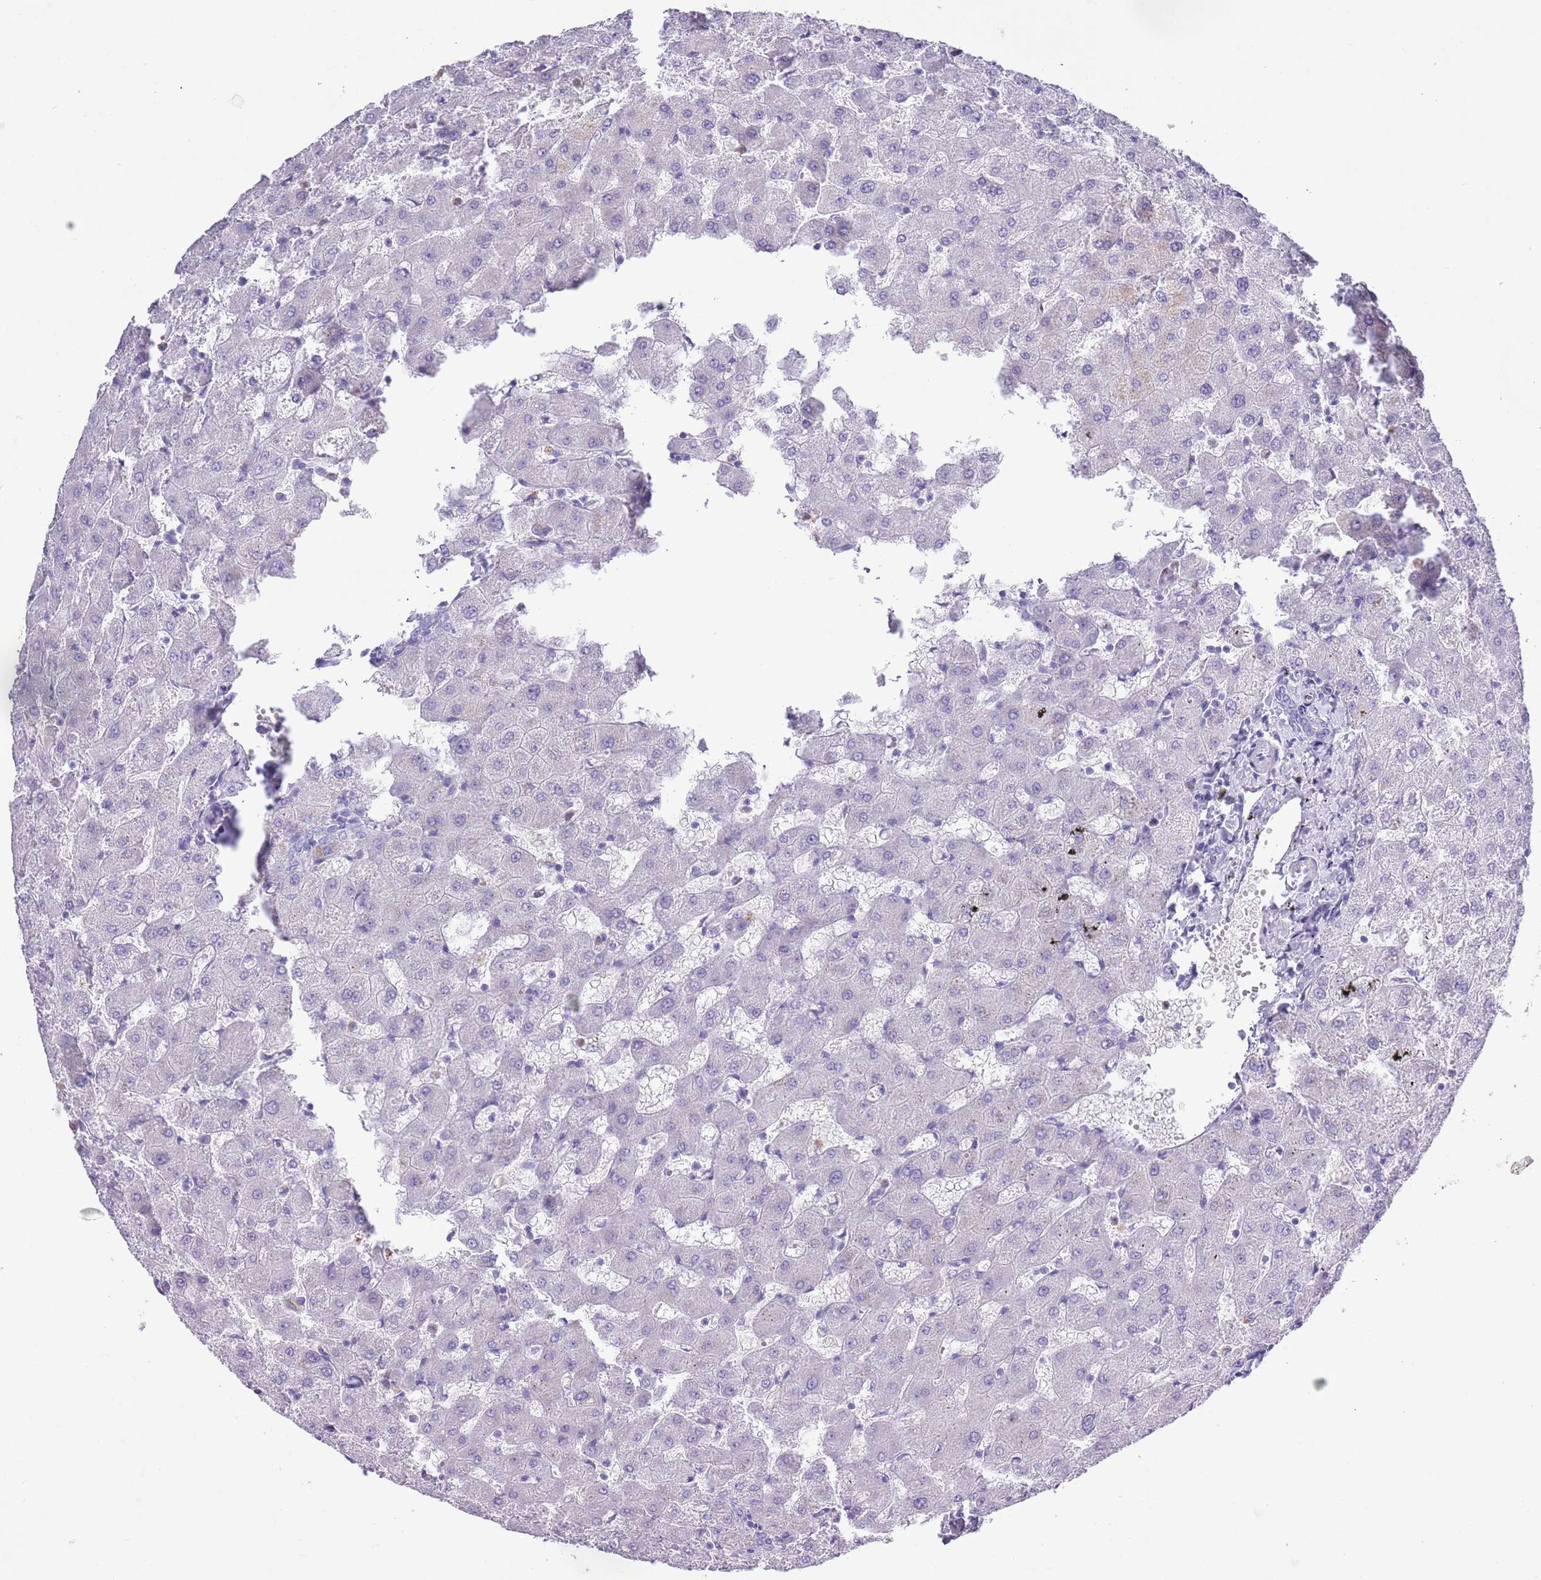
{"staining": {"intensity": "negative", "quantity": "none", "location": "none"}, "tissue": "liver", "cell_type": "Cholangiocytes", "image_type": "normal", "snomed": [{"axis": "morphology", "description": "Normal tissue, NOS"}, {"axis": "topography", "description": "Liver"}], "caption": "This is a photomicrograph of immunohistochemistry staining of normal liver, which shows no expression in cholangiocytes.", "gene": "OR2Z1", "patient": {"sex": "female", "age": 63}}